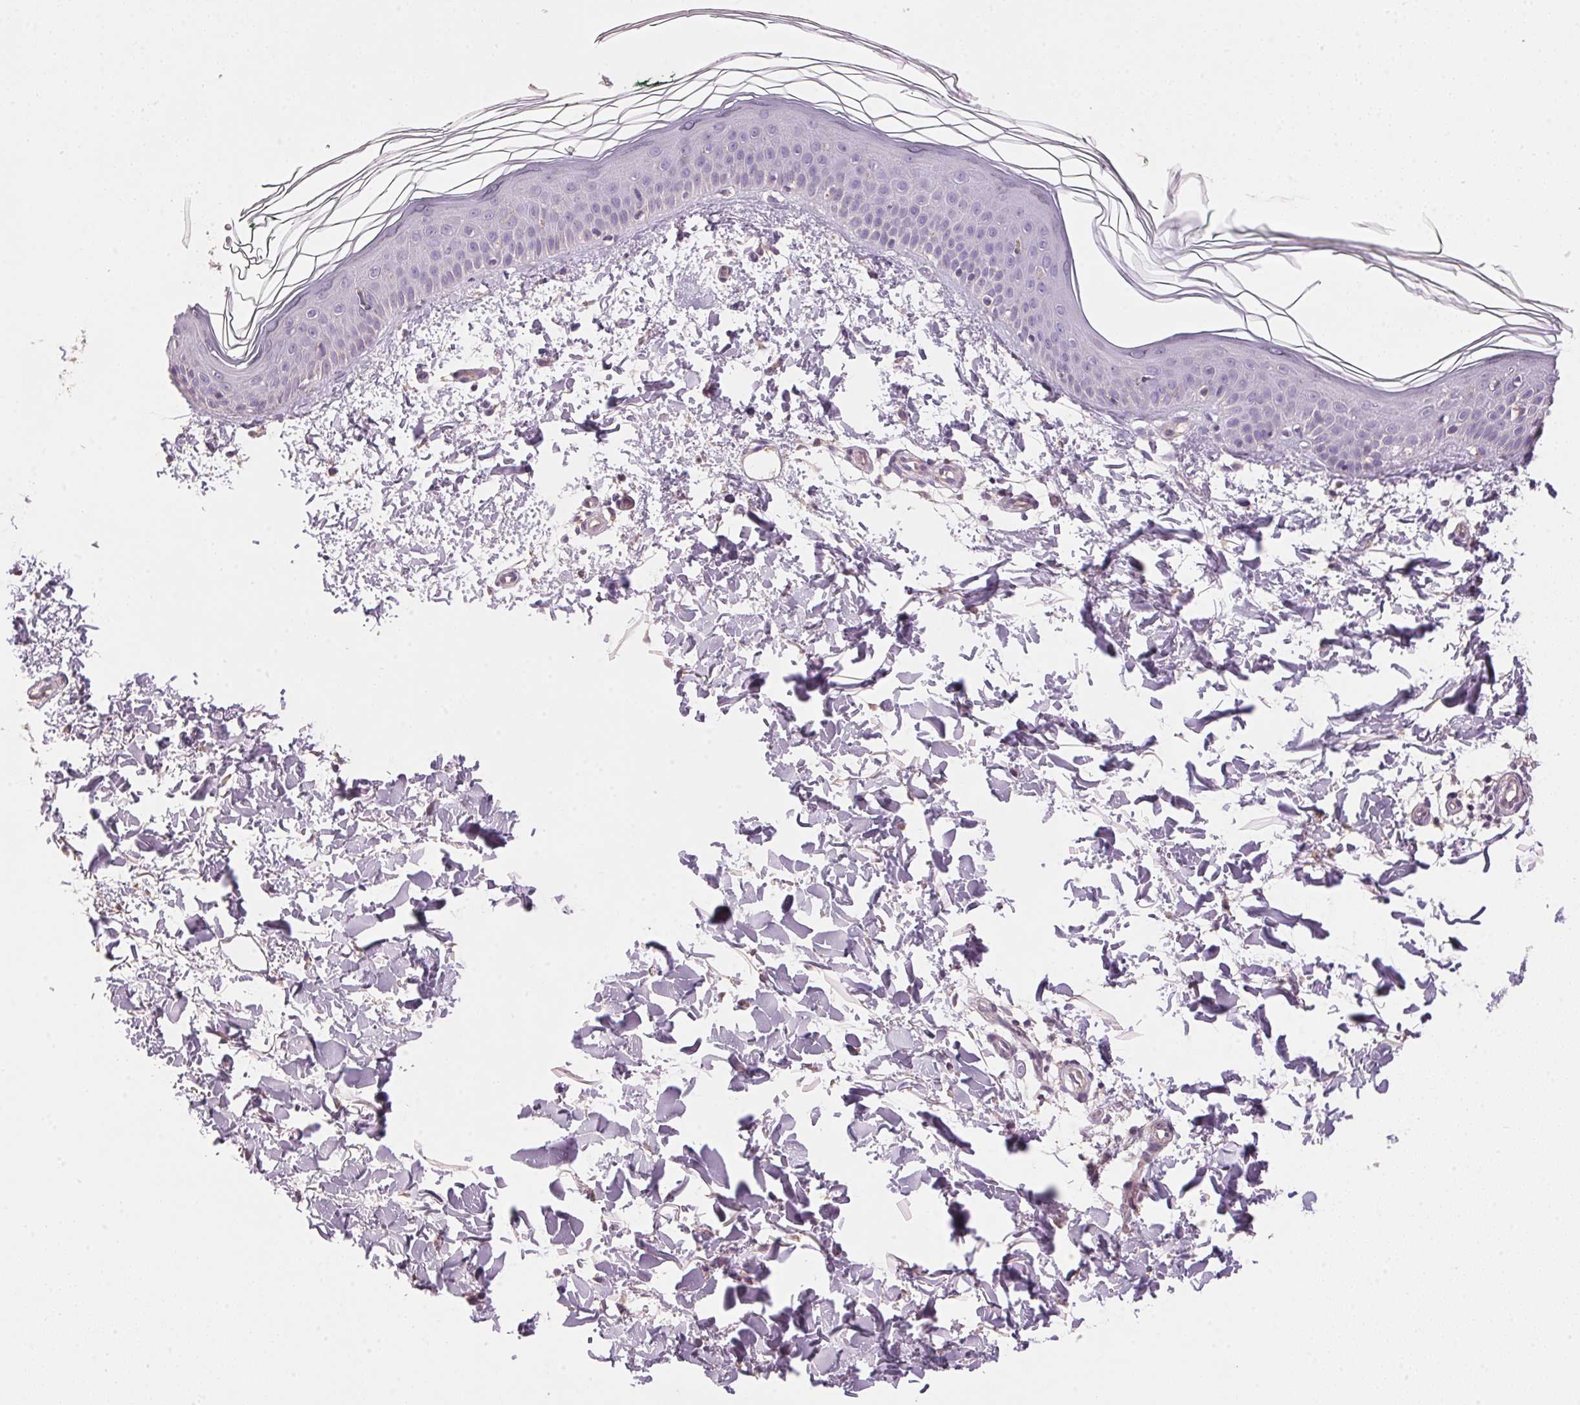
{"staining": {"intensity": "negative", "quantity": "none", "location": "none"}, "tissue": "skin", "cell_type": "Fibroblasts", "image_type": "normal", "snomed": [{"axis": "morphology", "description": "Normal tissue, NOS"}, {"axis": "topography", "description": "Skin"}], "caption": "DAB (3,3'-diaminobenzidine) immunohistochemical staining of unremarkable human skin displays no significant staining in fibroblasts.", "gene": "LYZL6", "patient": {"sex": "female", "age": 62}}